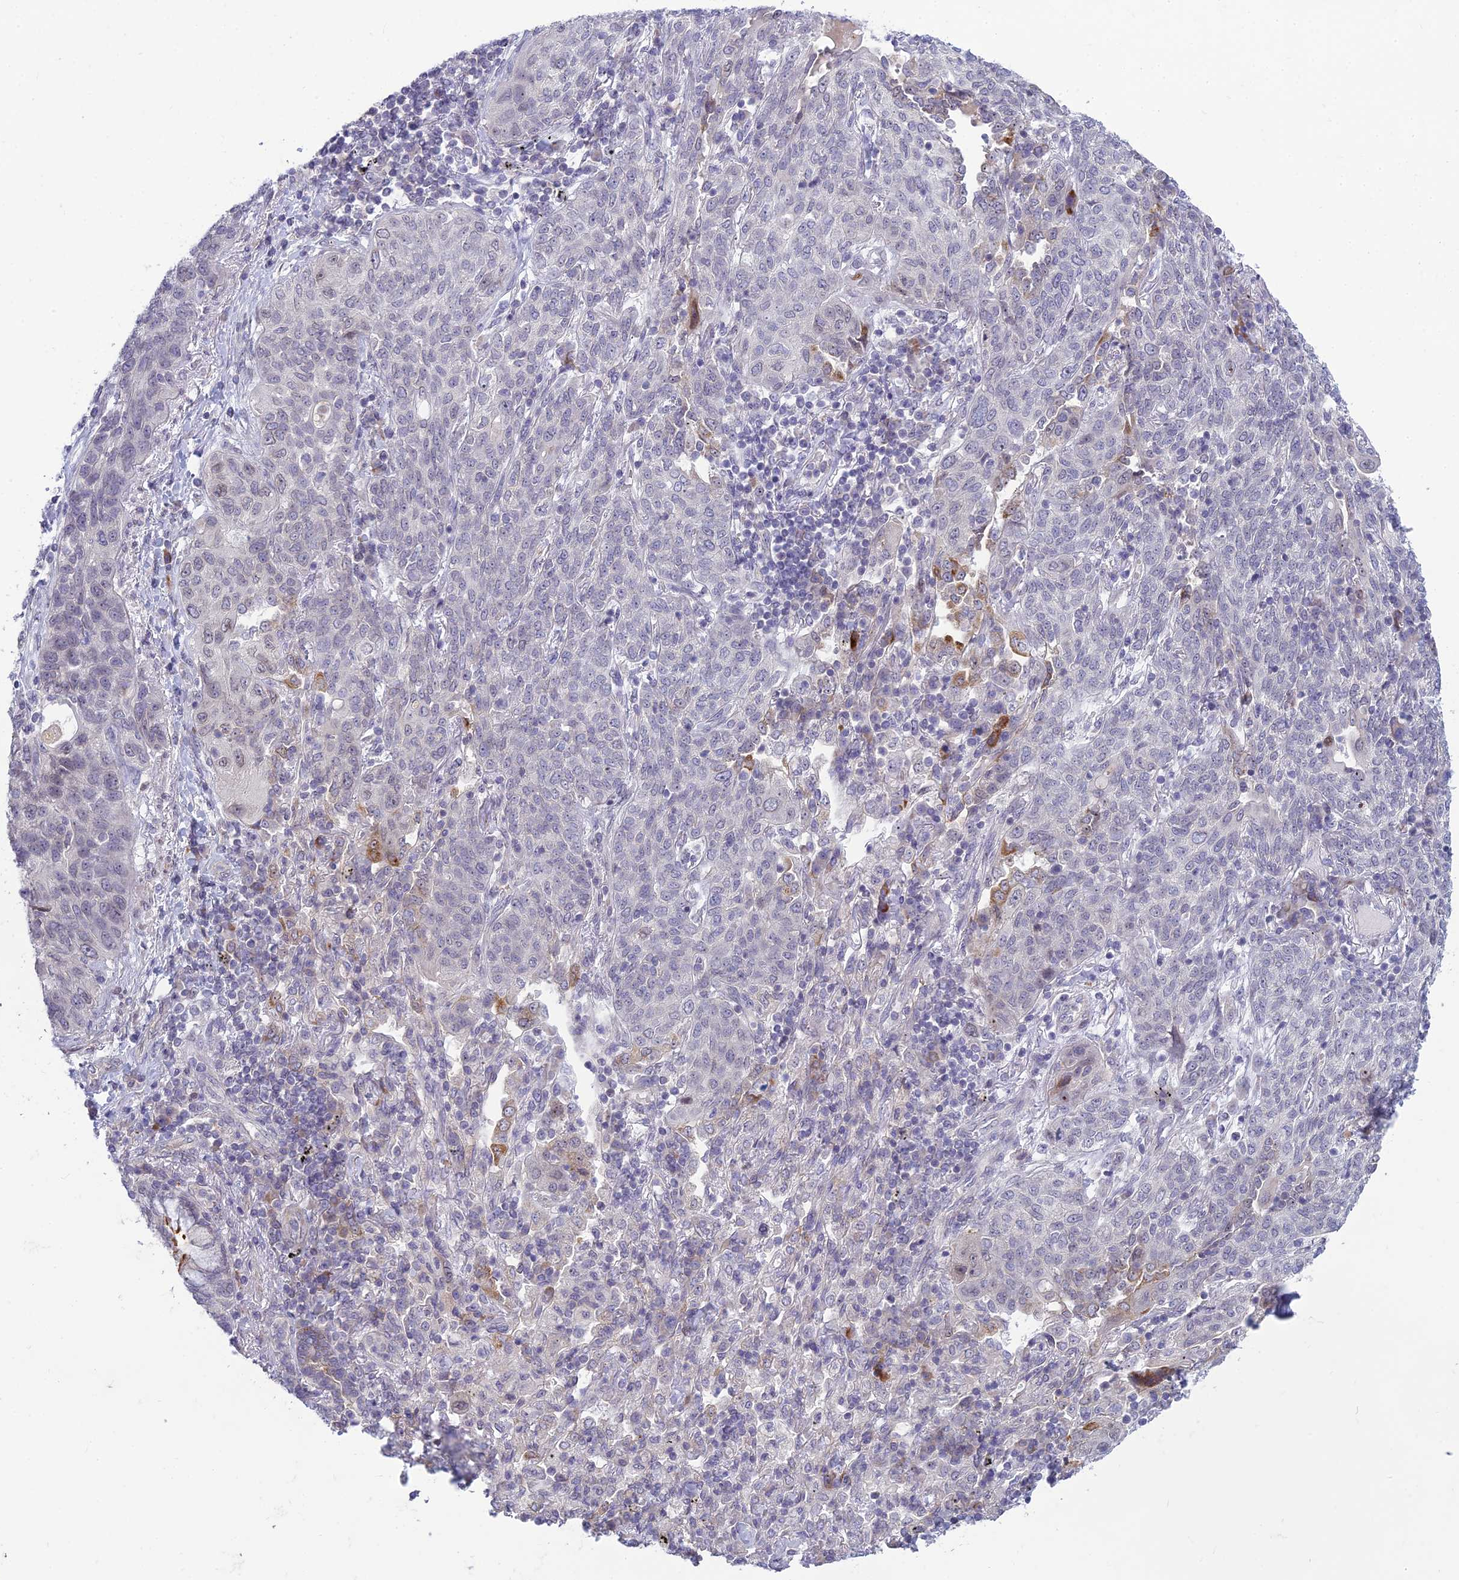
{"staining": {"intensity": "negative", "quantity": "none", "location": "none"}, "tissue": "lung cancer", "cell_type": "Tumor cells", "image_type": "cancer", "snomed": [{"axis": "morphology", "description": "Squamous cell carcinoma, NOS"}, {"axis": "topography", "description": "Lung"}], "caption": "This is an IHC histopathology image of human squamous cell carcinoma (lung). There is no staining in tumor cells.", "gene": "DTX2", "patient": {"sex": "female", "age": 70}}